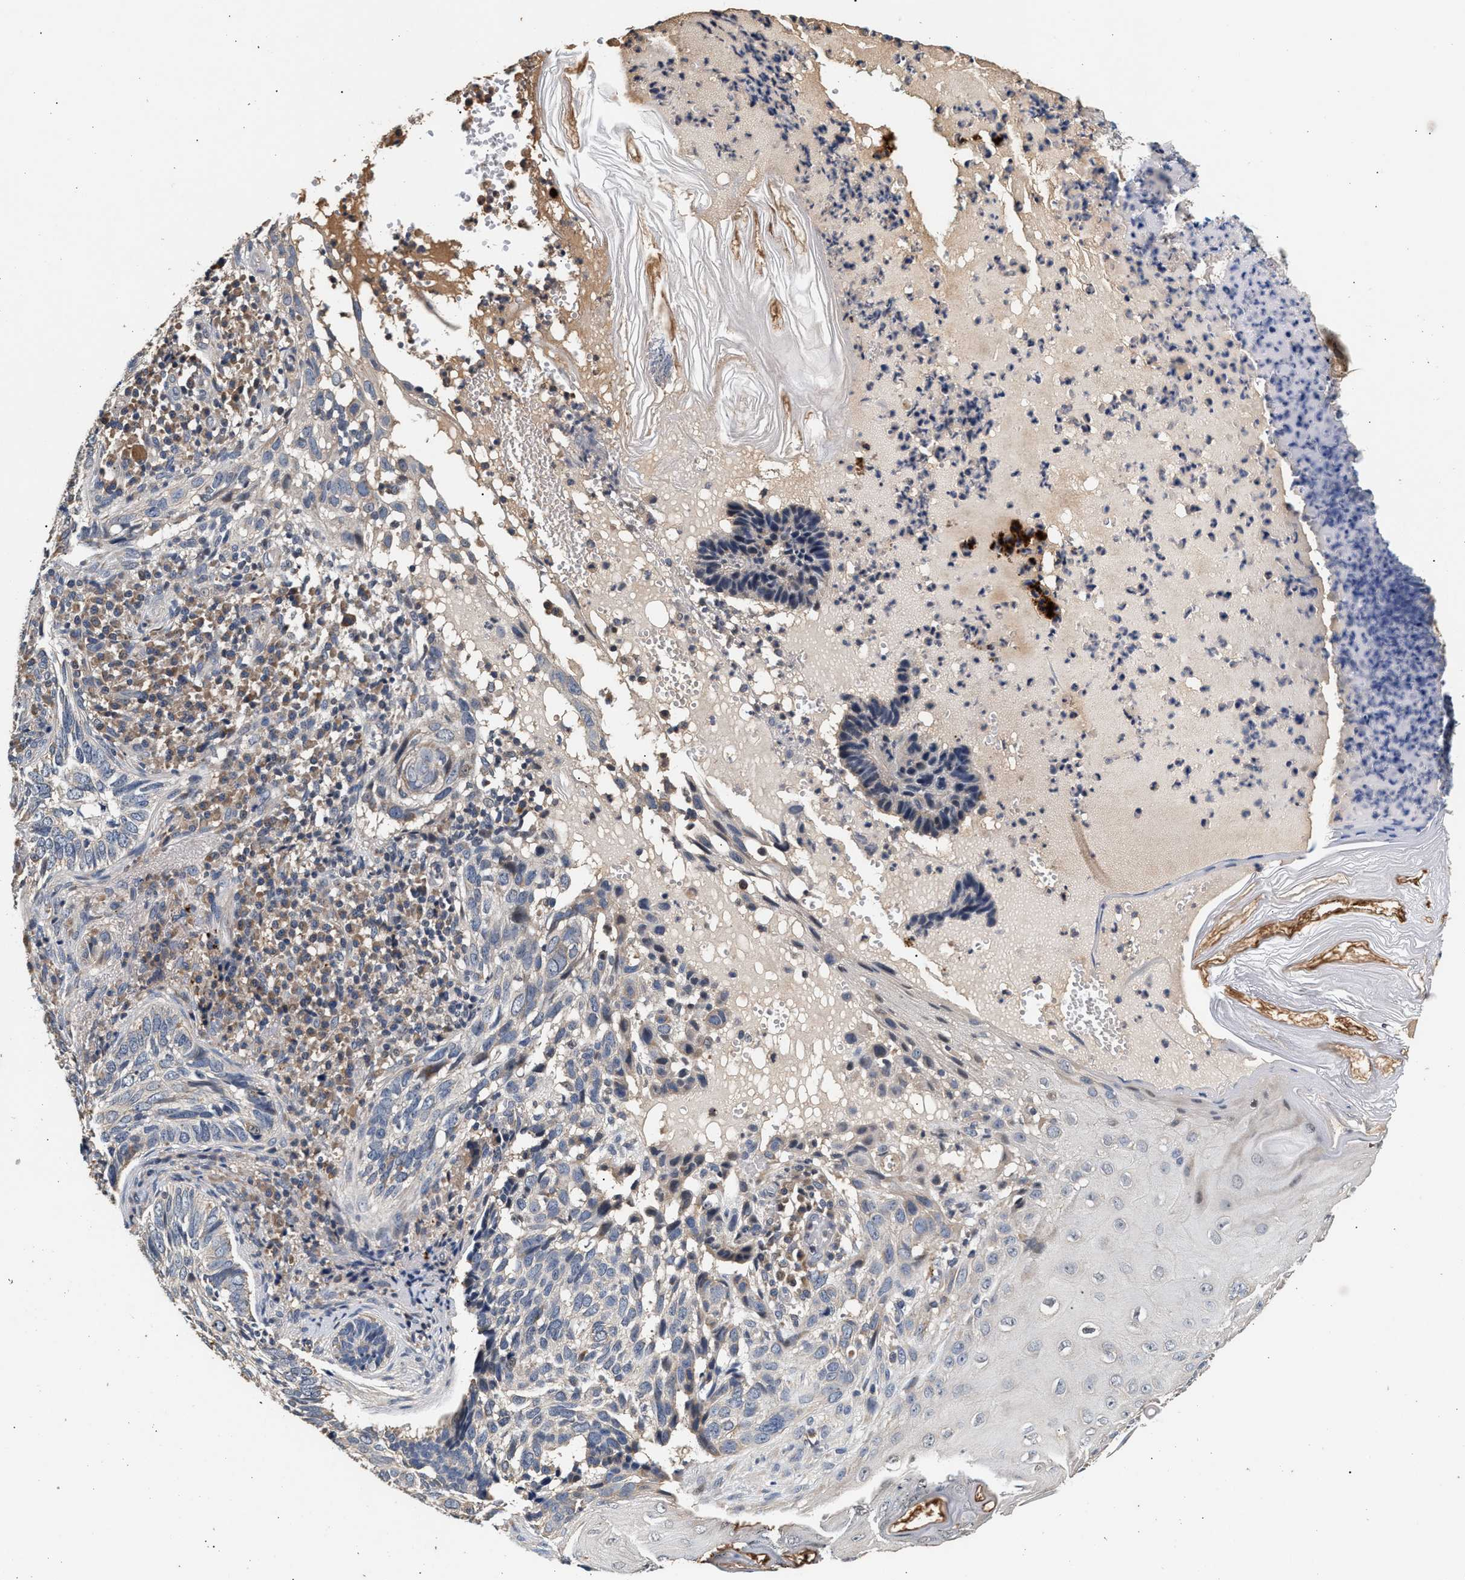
{"staining": {"intensity": "negative", "quantity": "none", "location": "none"}, "tissue": "skin cancer", "cell_type": "Tumor cells", "image_type": "cancer", "snomed": [{"axis": "morphology", "description": "Basal cell carcinoma"}, {"axis": "topography", "description": "Skin"}], "caption": "Histopathology image shows no protein expression in tumor cells of basal cell carcinoma (skin) tissue.", "gene": "PTGR3", "patient": {"sex": "female", "age": 89}}